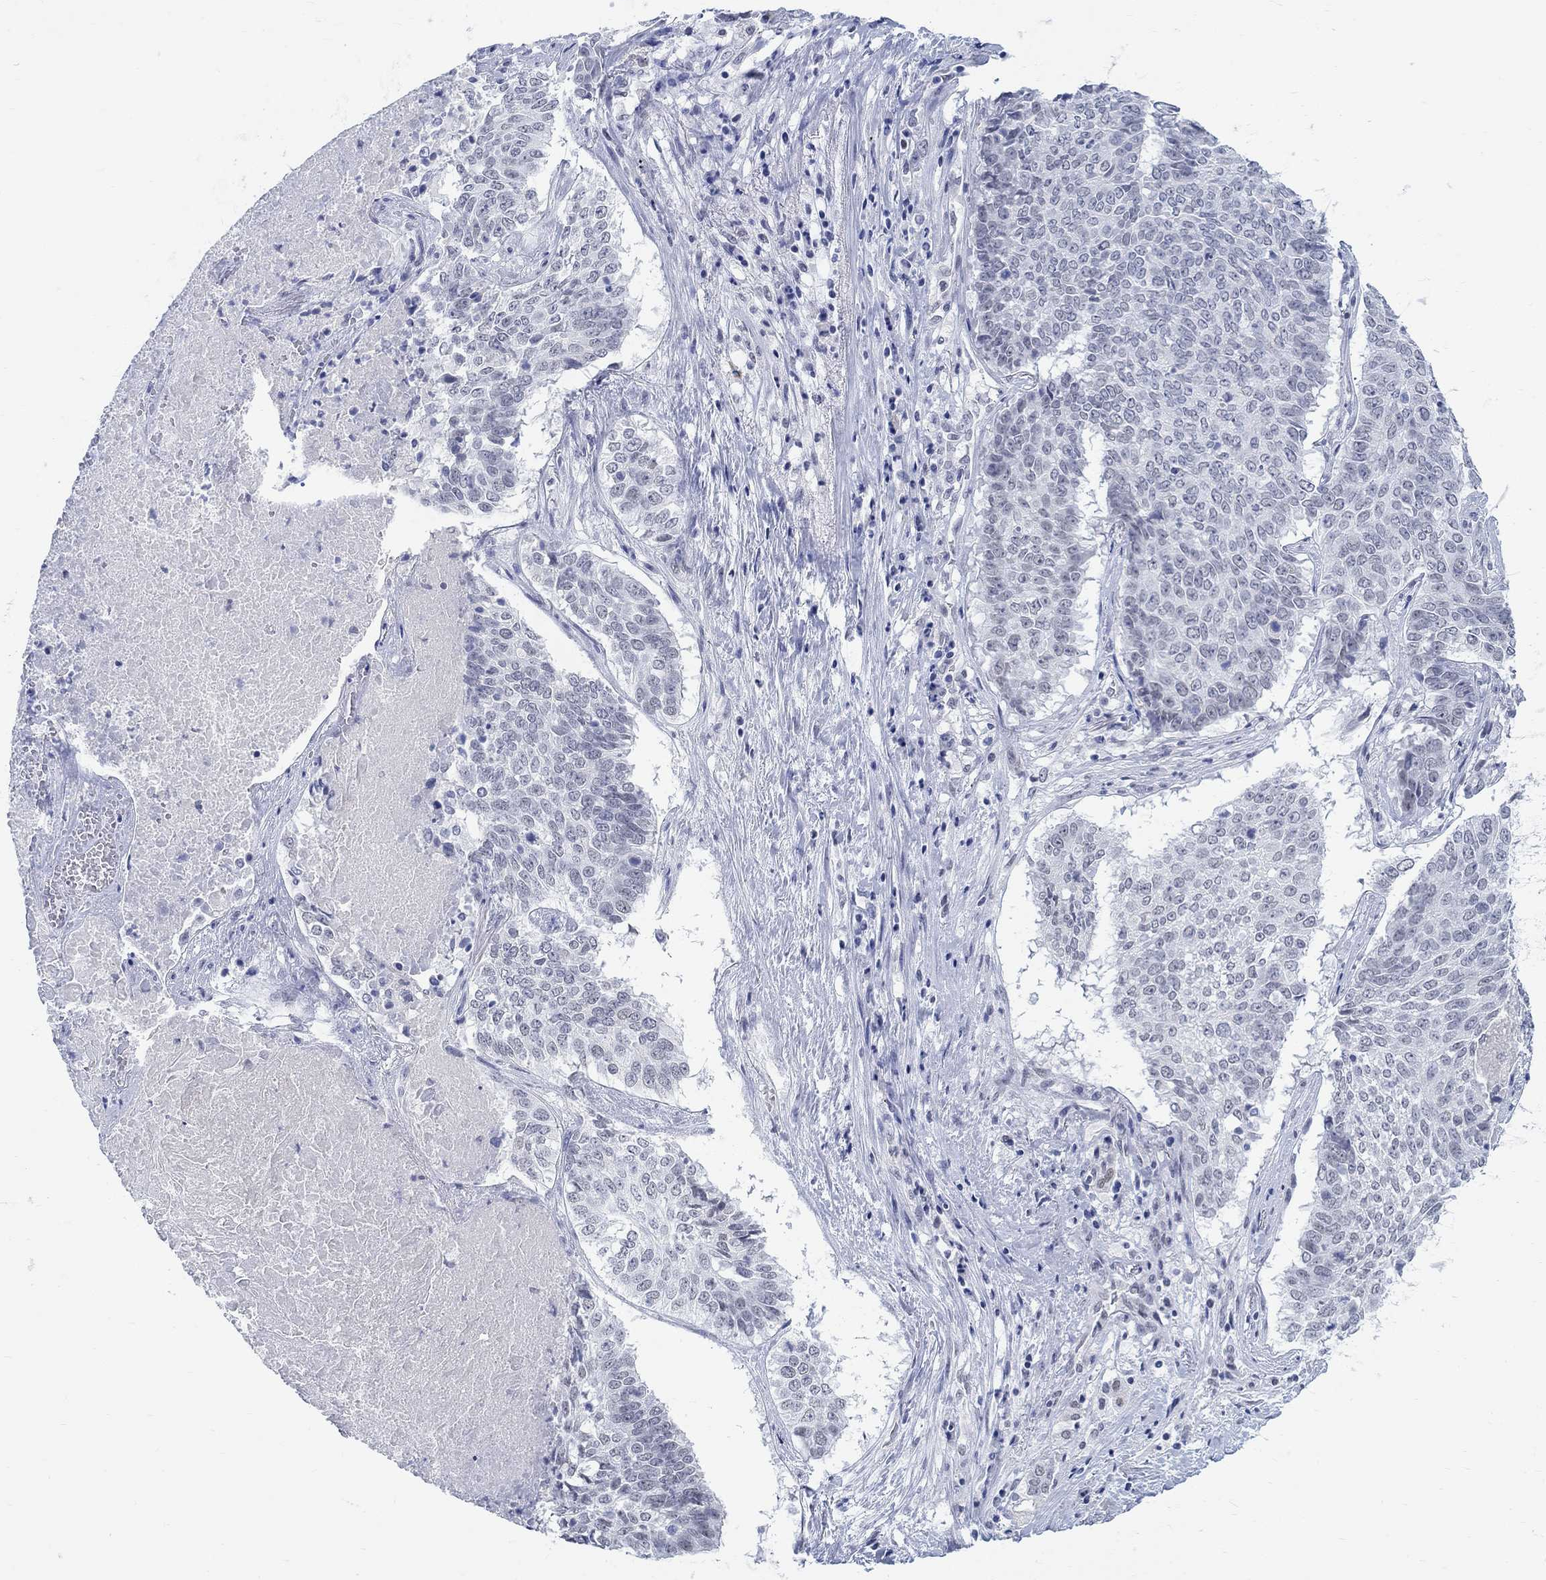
{"staining": {"intensity": "negative", "quantity": "none", "location": "none"}, "tissue": "lung cancer", "cell_type": "Tumor cells", "image_type": "cancer", "snomed": [{"axis": "morphology", "description": "Squamous cell carcinoma, NOS"}, {"axis": "topography", "description": "Lung"}], "caption": "A photomicrograph of human lung cancer (squamous cell carcinoma) is negative for staining in tumor cells.", "gene": "ANKS1B", "patient": {"sex": "male", "age": 64}}